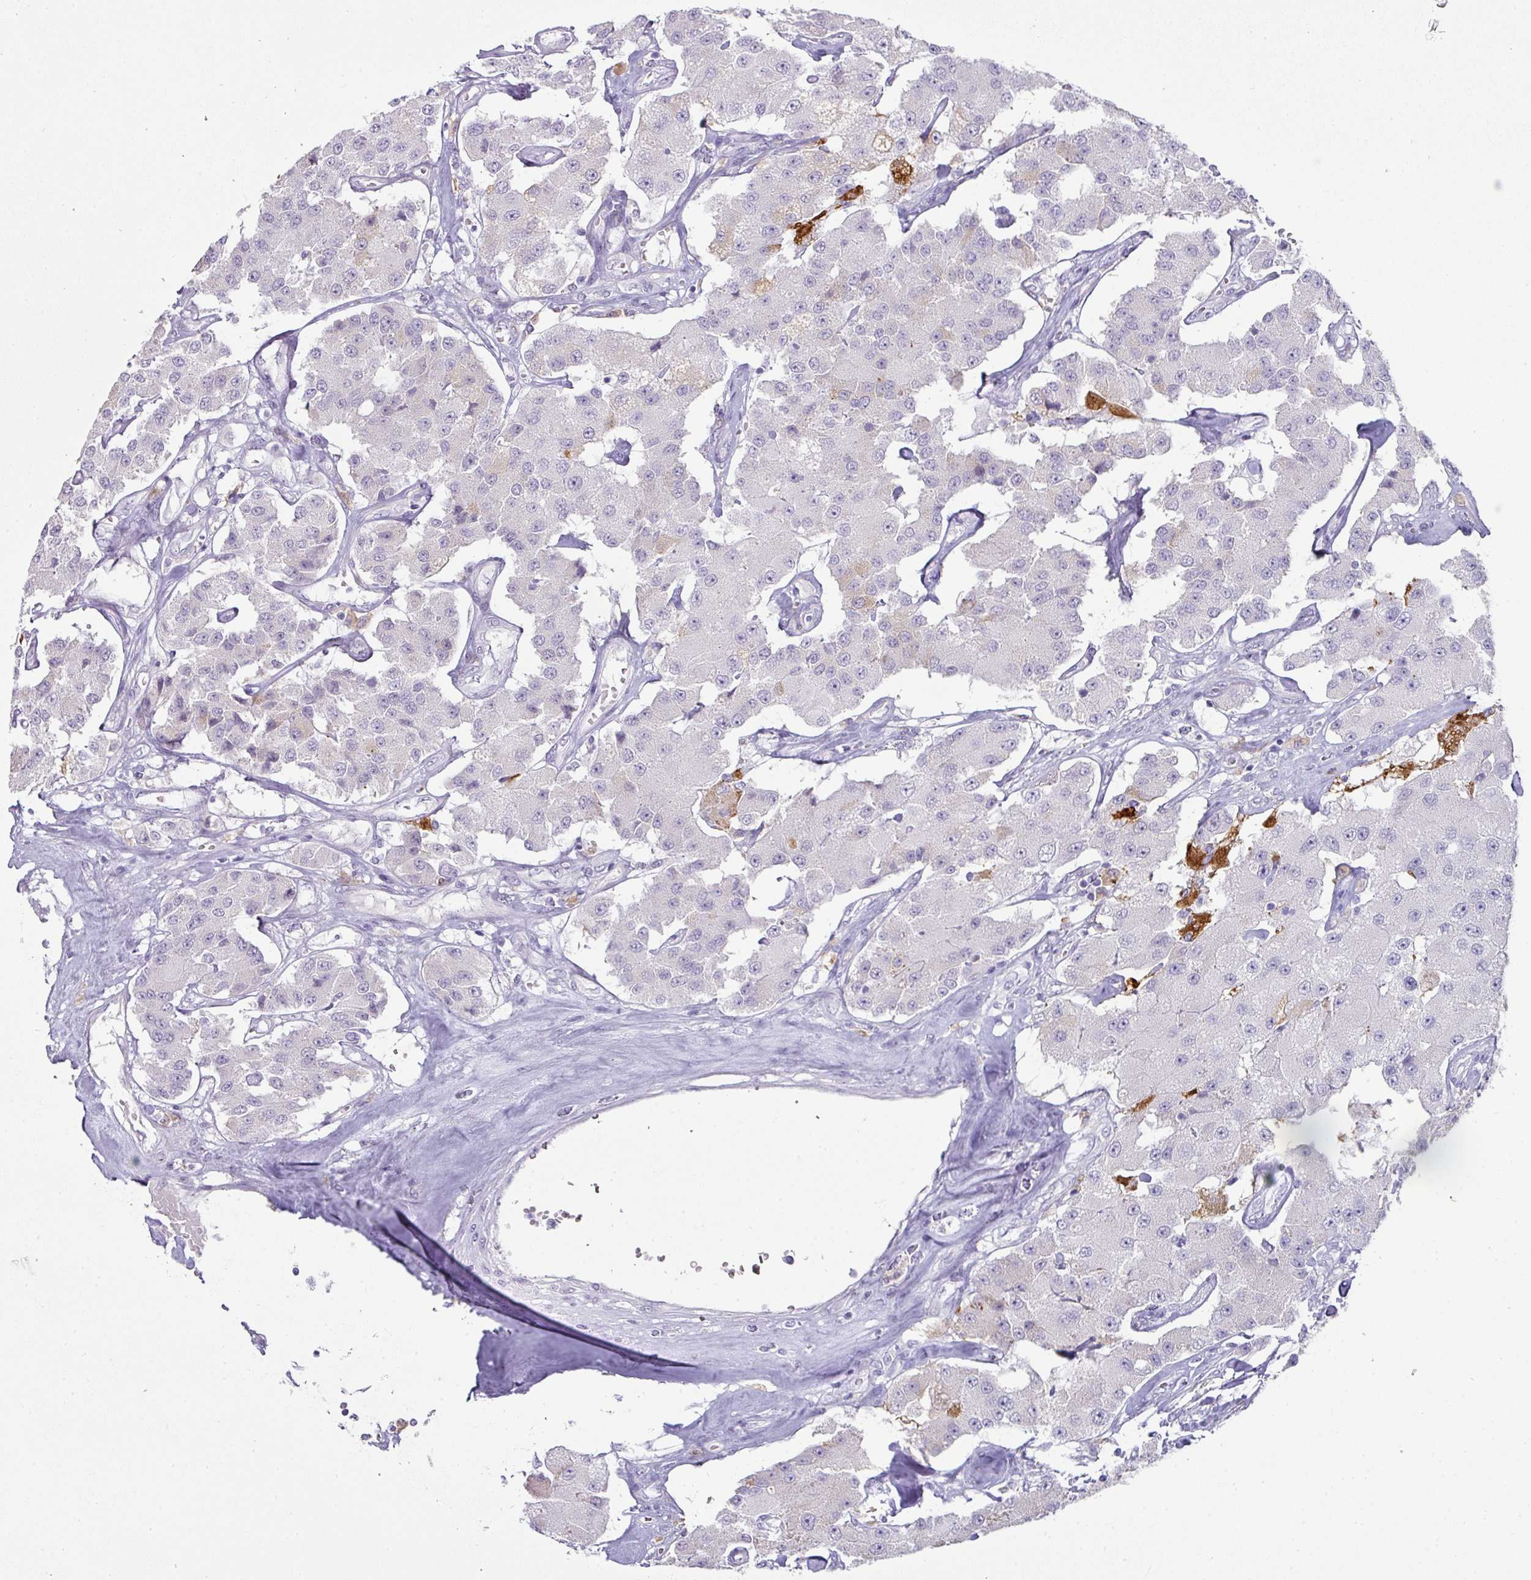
{"staining": {"intensity": "negative", "quantity": "none", "location": "none"}, "tissue": "carcinoid", "cell_type": "Tumor cells", "image_type": "cancer", "snomed": [{"axis": "morphology", "description": "Carcinoid, malignant, NOS"}, {"axis": "topography", "description": "Pancreas"}], "caption": "DAB (3,3'-diaminobenzidine) immunohistochemical staining of human carcinoid demonstrates no significant staining in tumor cells.", "gene": "FGF17", "patient": {"sex": "male", "age": 41}}